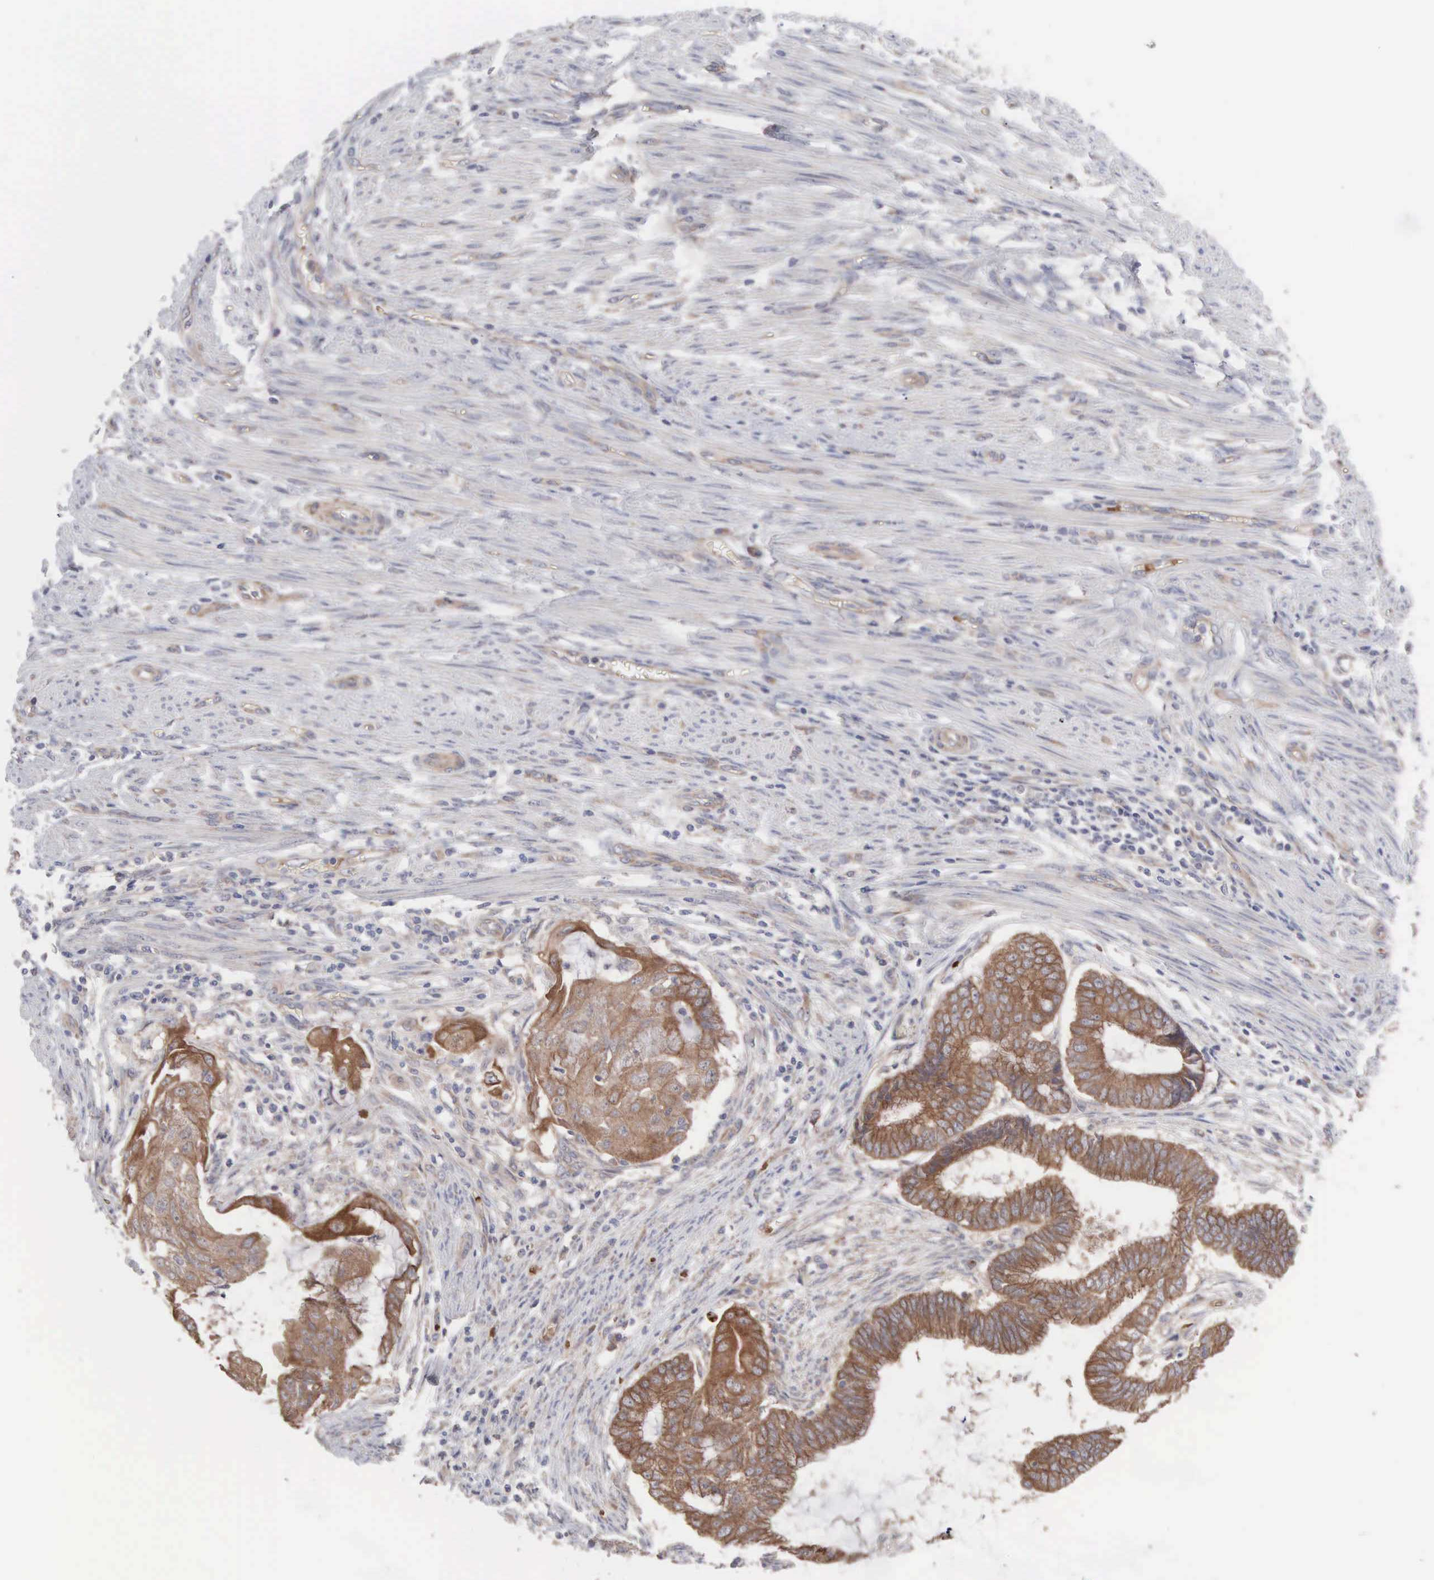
{"staining": {"intensity": "moderate", "quantity": ">75%", "location": "cytoplasmic/membranous"}, "tissue": "endometrial cancer", "cell_type": "Tumor cells", "image_type": "cancer", "snomed": [{"axis": "morphology", "description": "Adenocarcinoma, NOS"}, {"axis": "topography", "description": "Endometrium"}], "caption": "A brown stain highlights moderate cytoplasmic/membranous positivity of a protein in human adenocarcinoma (endometrial) tumor cells.", "gene": "INF2", "patient": {"sex": "female", "age": 63}}